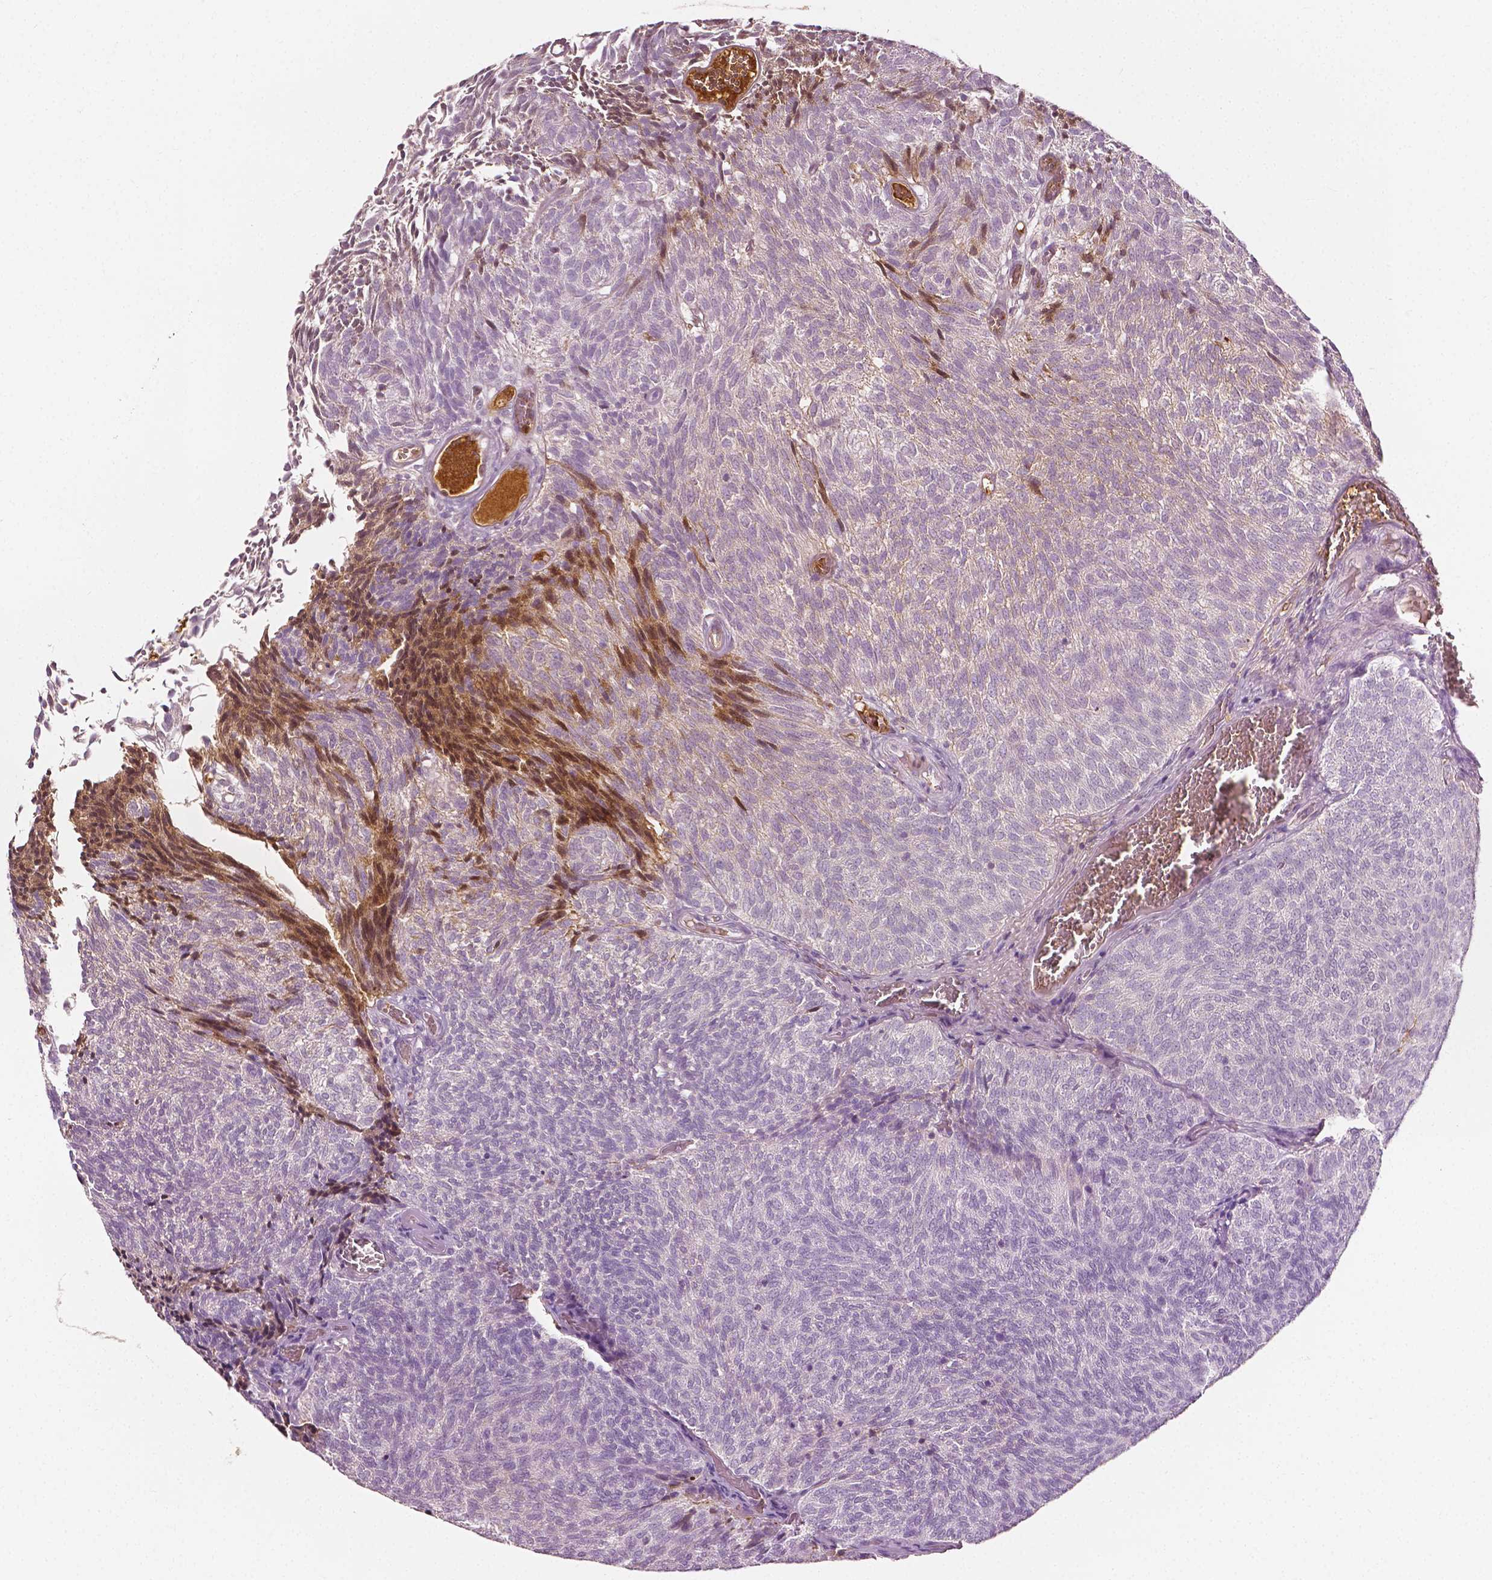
{"staining": {"intensity": "negative", "quantity": "none", "location": "none"}, "tissue": "urothelial cancer", "cell_type": "Tumor cells", "image_type": "cancer", "snomed": [{"axis": "morphology", "description": "Urothelial carcinoma, Low grade"}, {"axis": "topography", "description": "Urinary bladder"}], "caption": "Protein analysis of urothelial carcinoma (low-grade) demonstrates no significant expression in tumor cells.", "gene": "APOA4", "patient": {"sex": "male", "age": 77}}